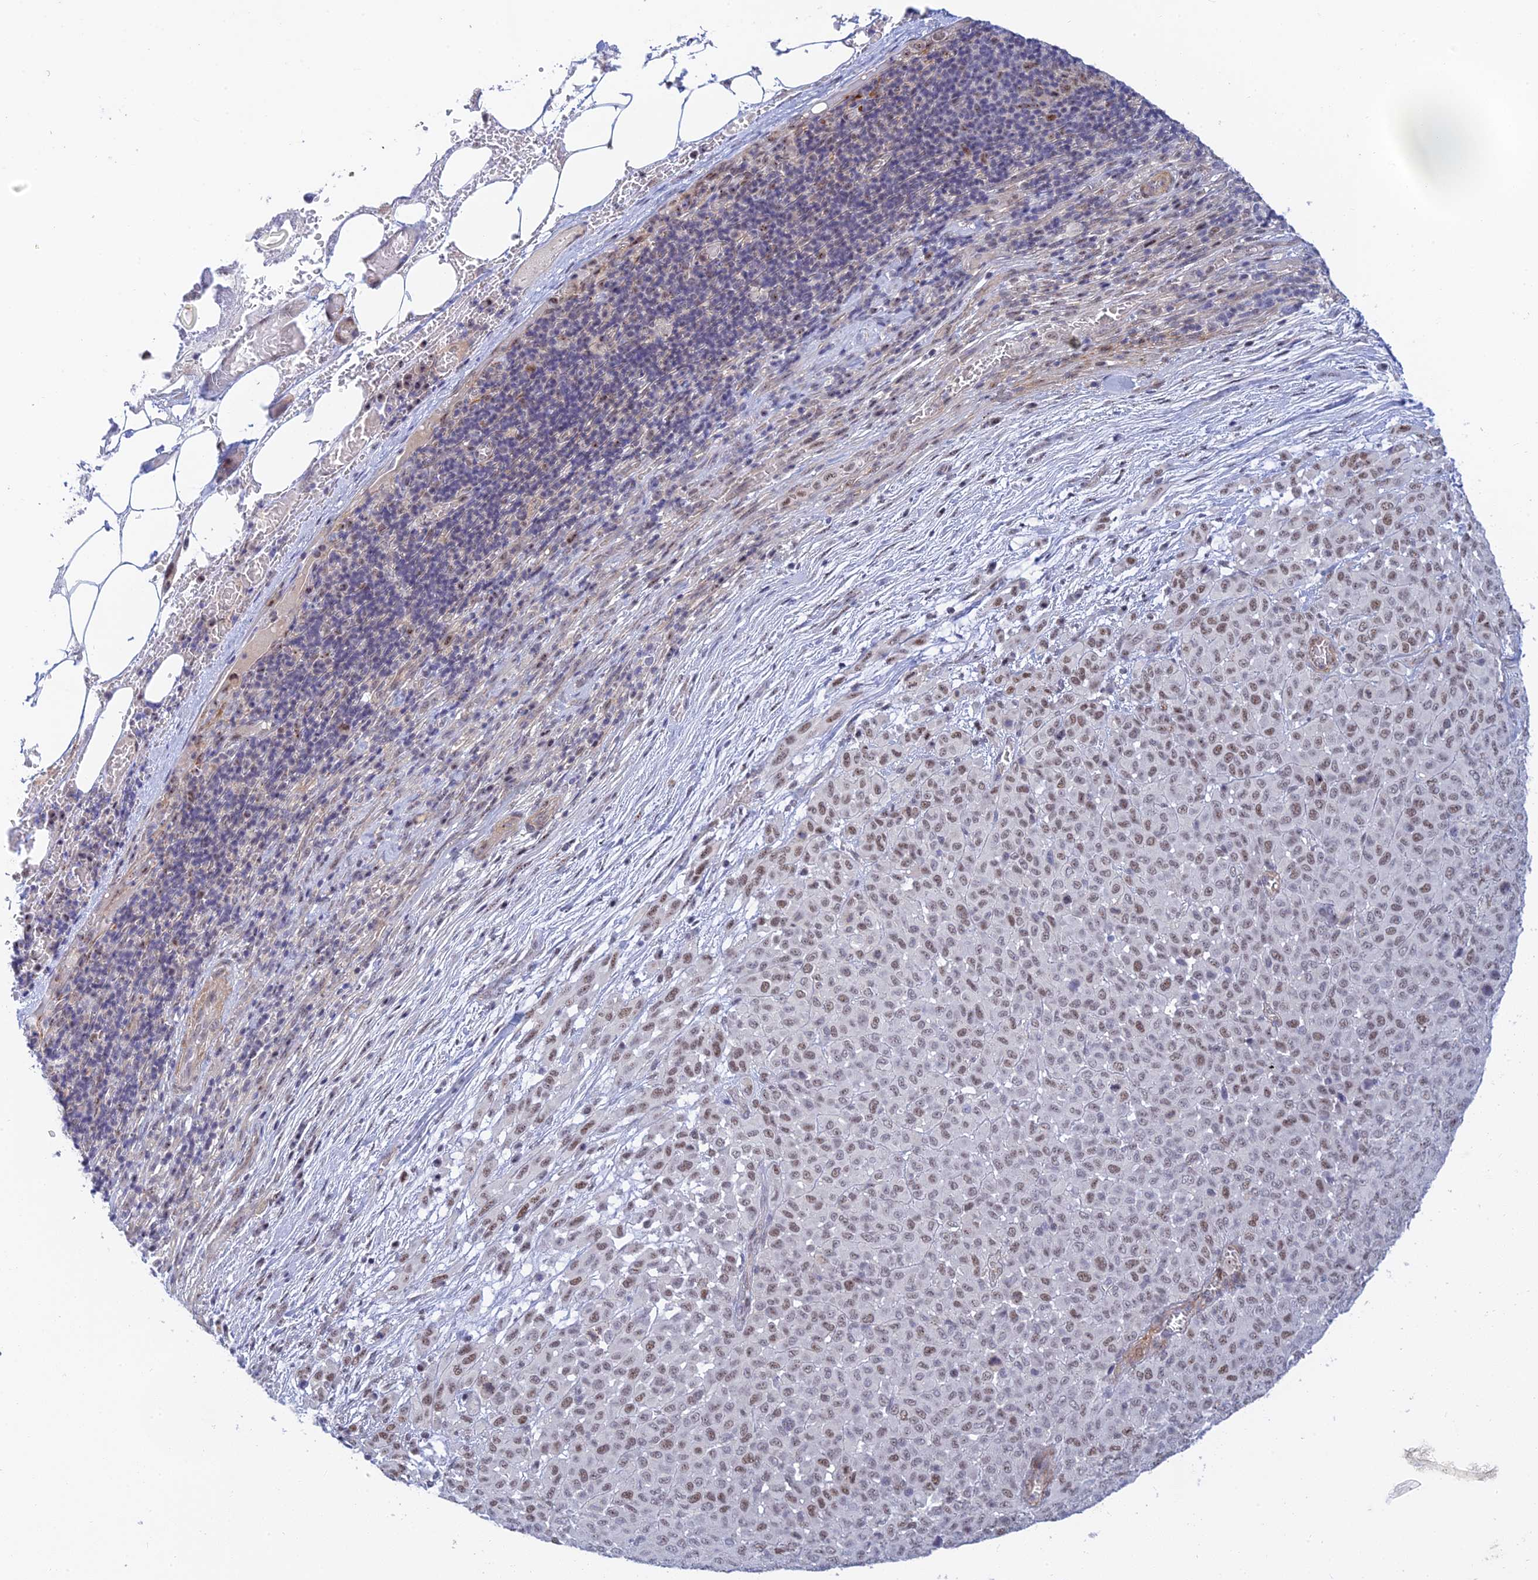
{"staining": {"intensity": "moderate", "quantity": "25%-75%", "location": "nuclear"}, "tissue": "melanoma", "cell_type": "Tumor cells", "image_type": "cancer", "snomed": [{"axis": "morphology", "description": "Malignant melanoma, Metastatic site"}, {"axis": "topography", "description": "Skin"}], "caption": "Tumor cells show medium levels of moderate nuclear positivity in about 25%-75% of cells in human malignant melanoma (metastatic site). Ihc stains the protein of interest in brown and the nuclei are stained blue.", "gene": "CFAP92", "patient": {"sex": "female", "age": 81}}